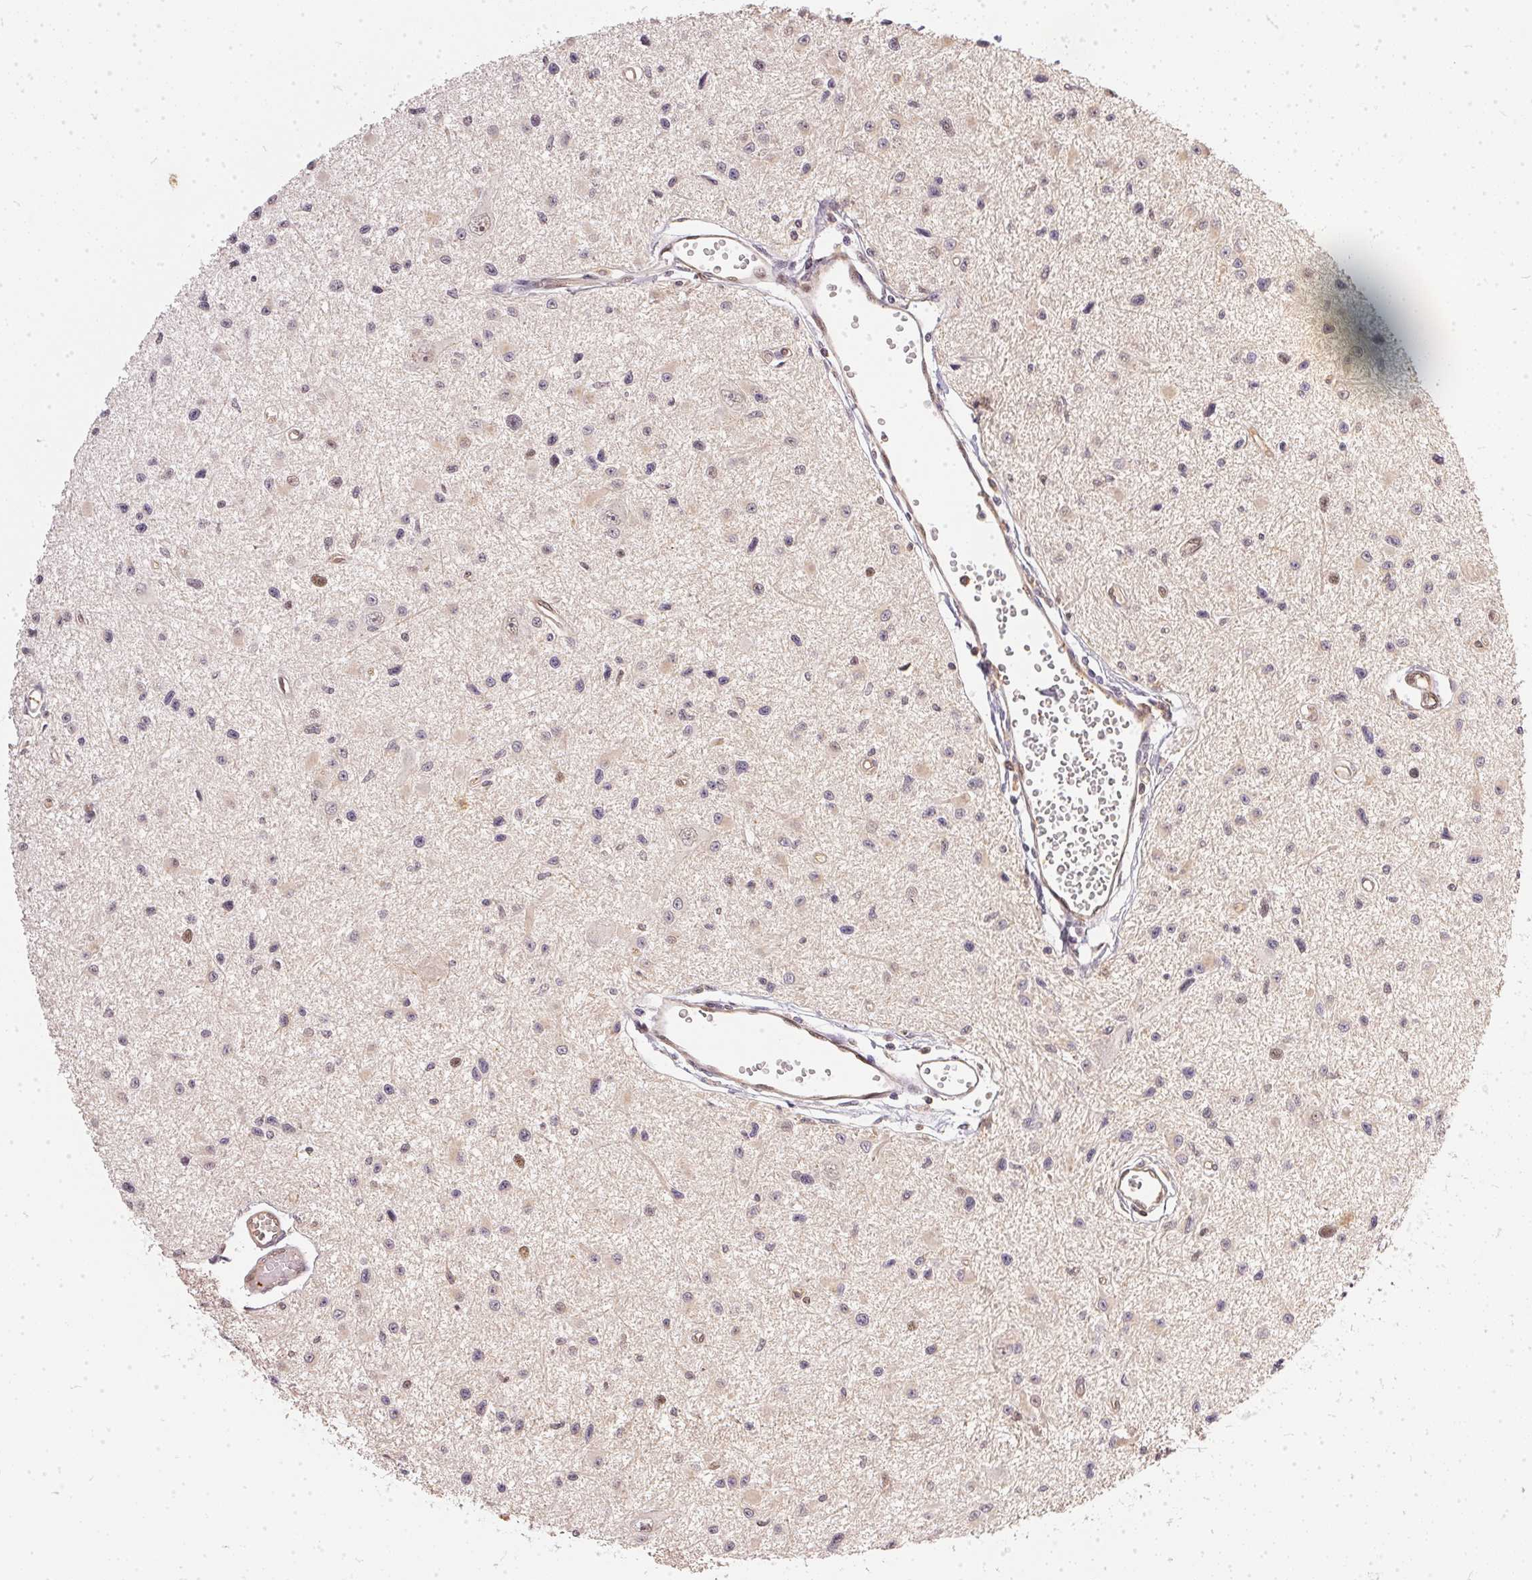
{"staining": {"intensity": "negative", "quantity": "none", "location": "none"}, "tissue": "glioma", "cell_type": "Tumor cells", "image_type": "cancer", "snomed": [{"axis": "morphology", "description": "Glioma, malignant, High grade"}, {"axis": "topography", "description": "Brain"}], "caption": "Glioma was stained to show a protein in brown. There is no significant staining in tumor cells.", "gene": "BLMH", "patient": {"sex": "male", "age": 54}}